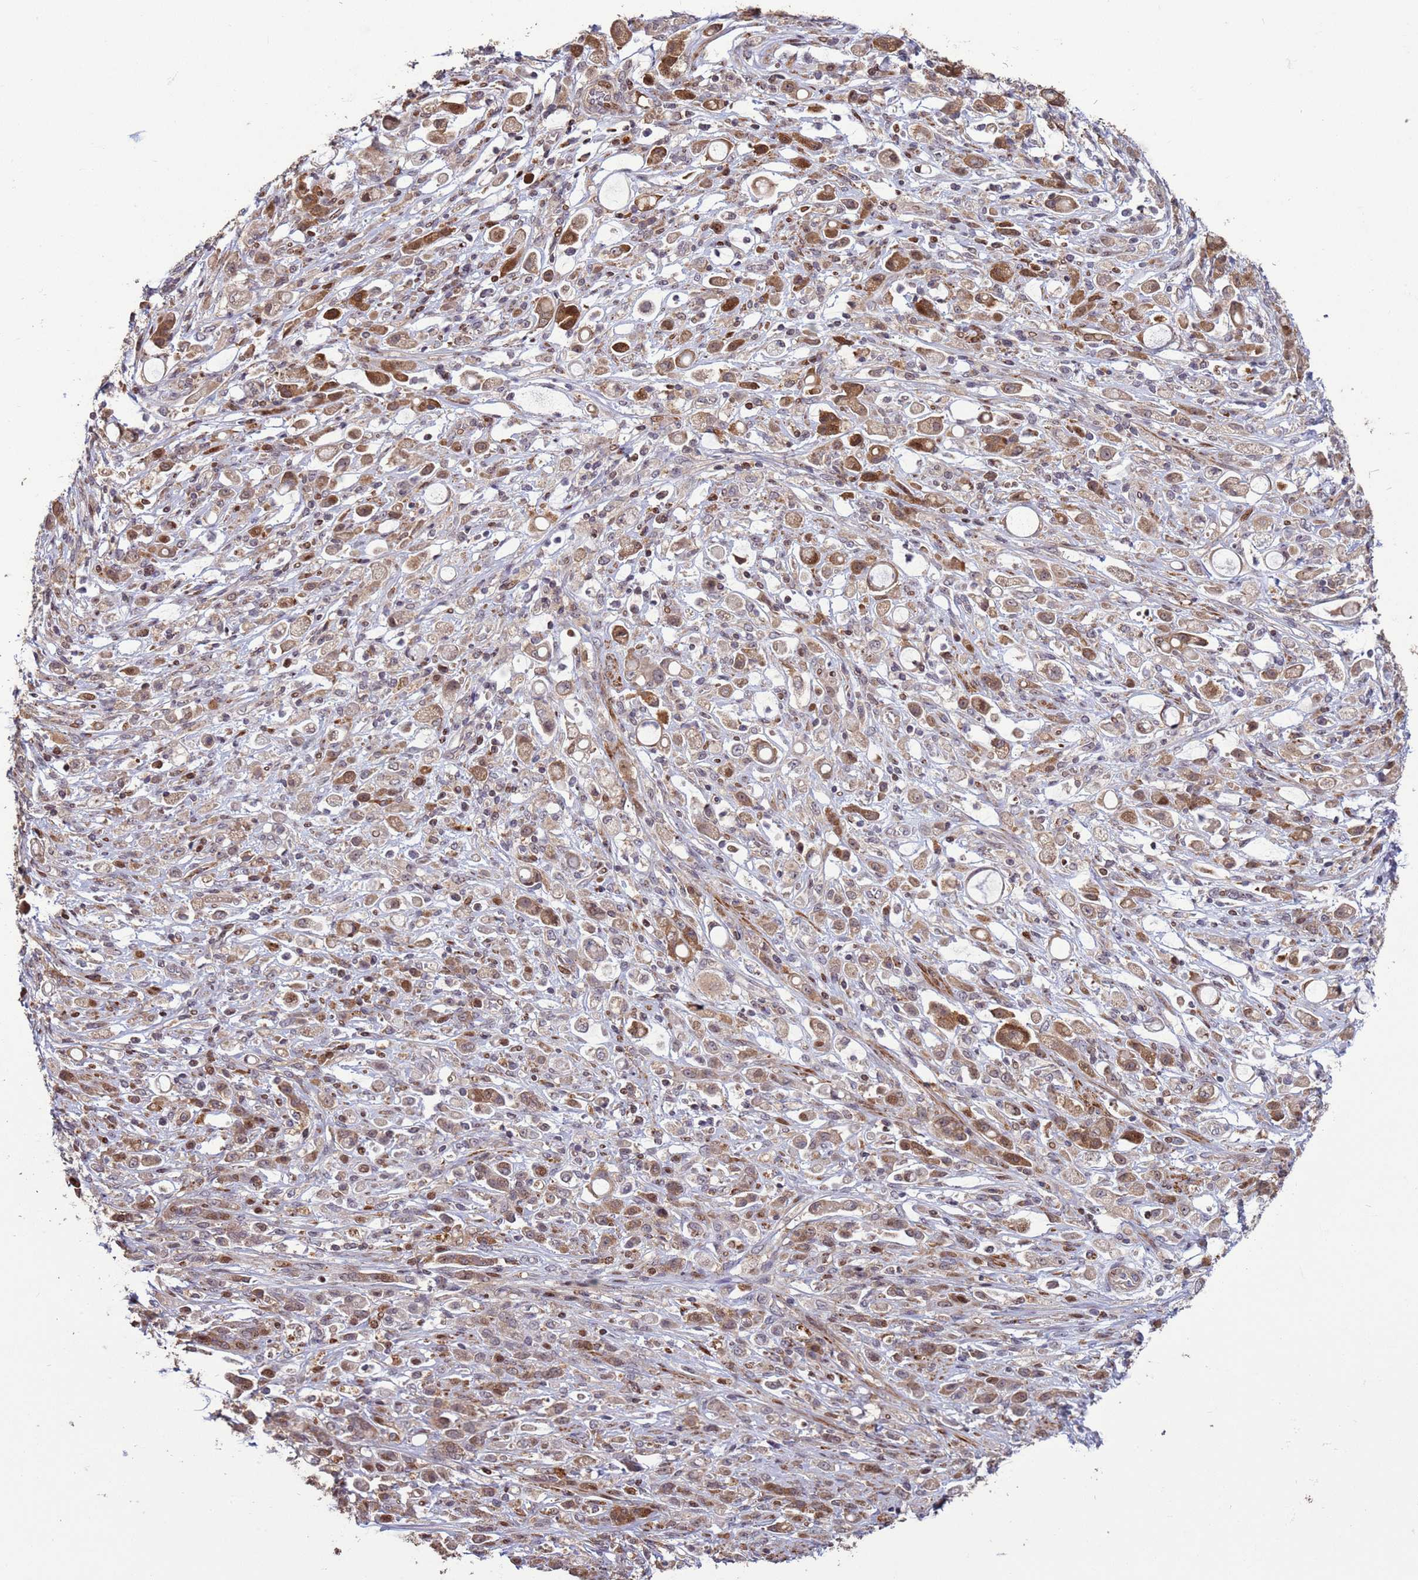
{"staining": {"intensity": "moderate", "quantity": ">75%", "location": "cytoplasmic/membranous,nuclear"}, "tissue": "stomach cancer", "cell_type": "Tumor cells", "image_type": "cancer", "snomed": [{"axis": "morphology", "description": "Adenocarcinoma, NOS"}, {"axis": "topography", "description": "Stomach"}], "caption": "A brown stain shows moderate cytoplasmic/membranous and nuclear positivity of a protein in human stomach cancer tumor cells.", "gene": "HGH1", "patient": {"sex": "female", "age": 60}}